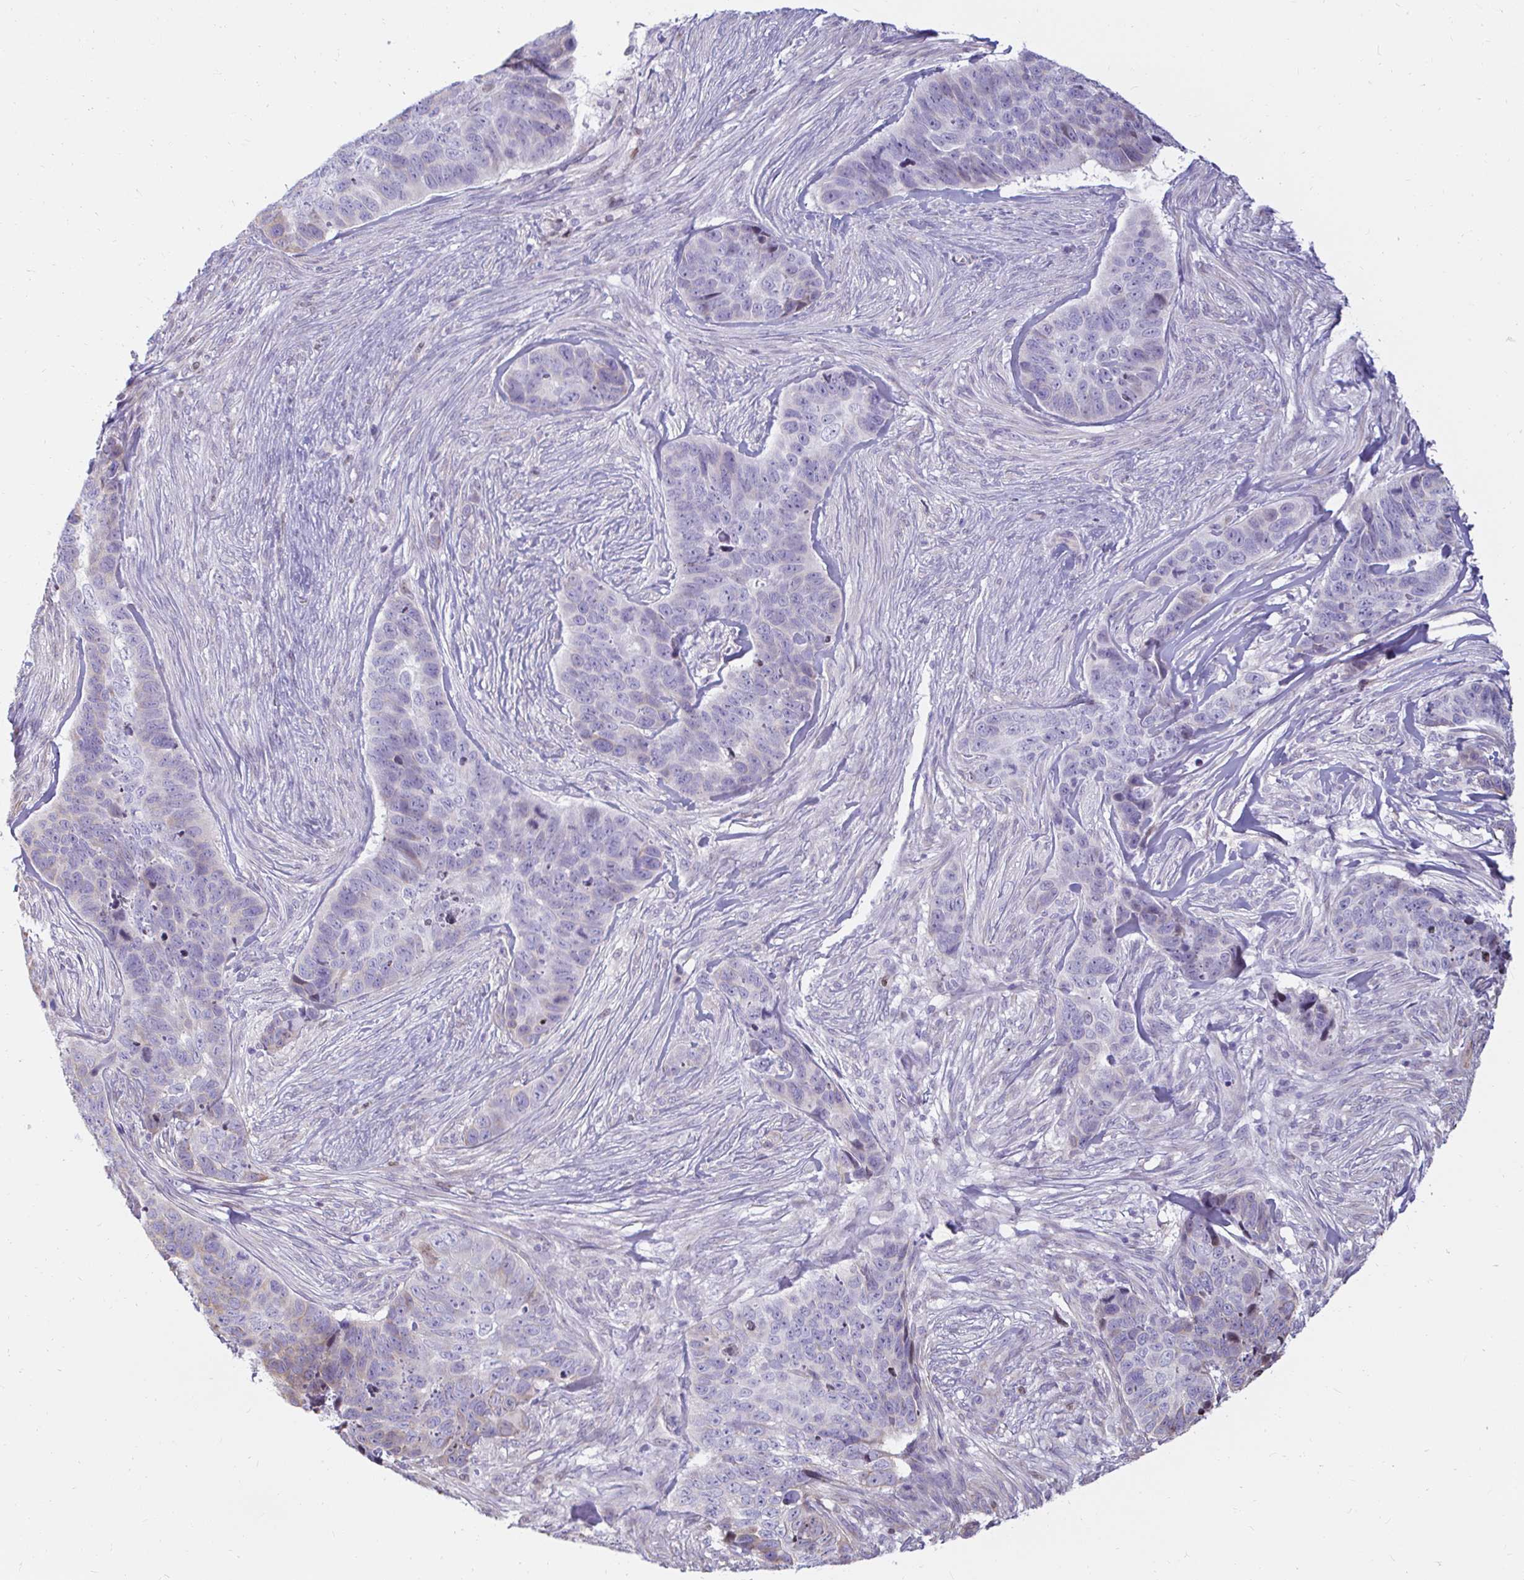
{"staining": {"intensity": "negative", "quantity": "none", "location": "none"}, "tissue": "skin cancer", "cell_type": "Tumor cells", "image_type": "cancer", "snomed": [{"axis": "morphology", "description": "Basal cell carcinoma"}, {"axis": "topography", "description": "Skin"}], "caption": "IHC image of basal cell carcinoma (skin) stained for a protein (brown), which demonstrates no staining in tumor cells. (Stains: DAB IHC with hematoxylin counter stain, Microscopy: brightfield microscopy at high magnification).", "gene": "CAPSL", "patient": {"sex": "female", "age": 82}}